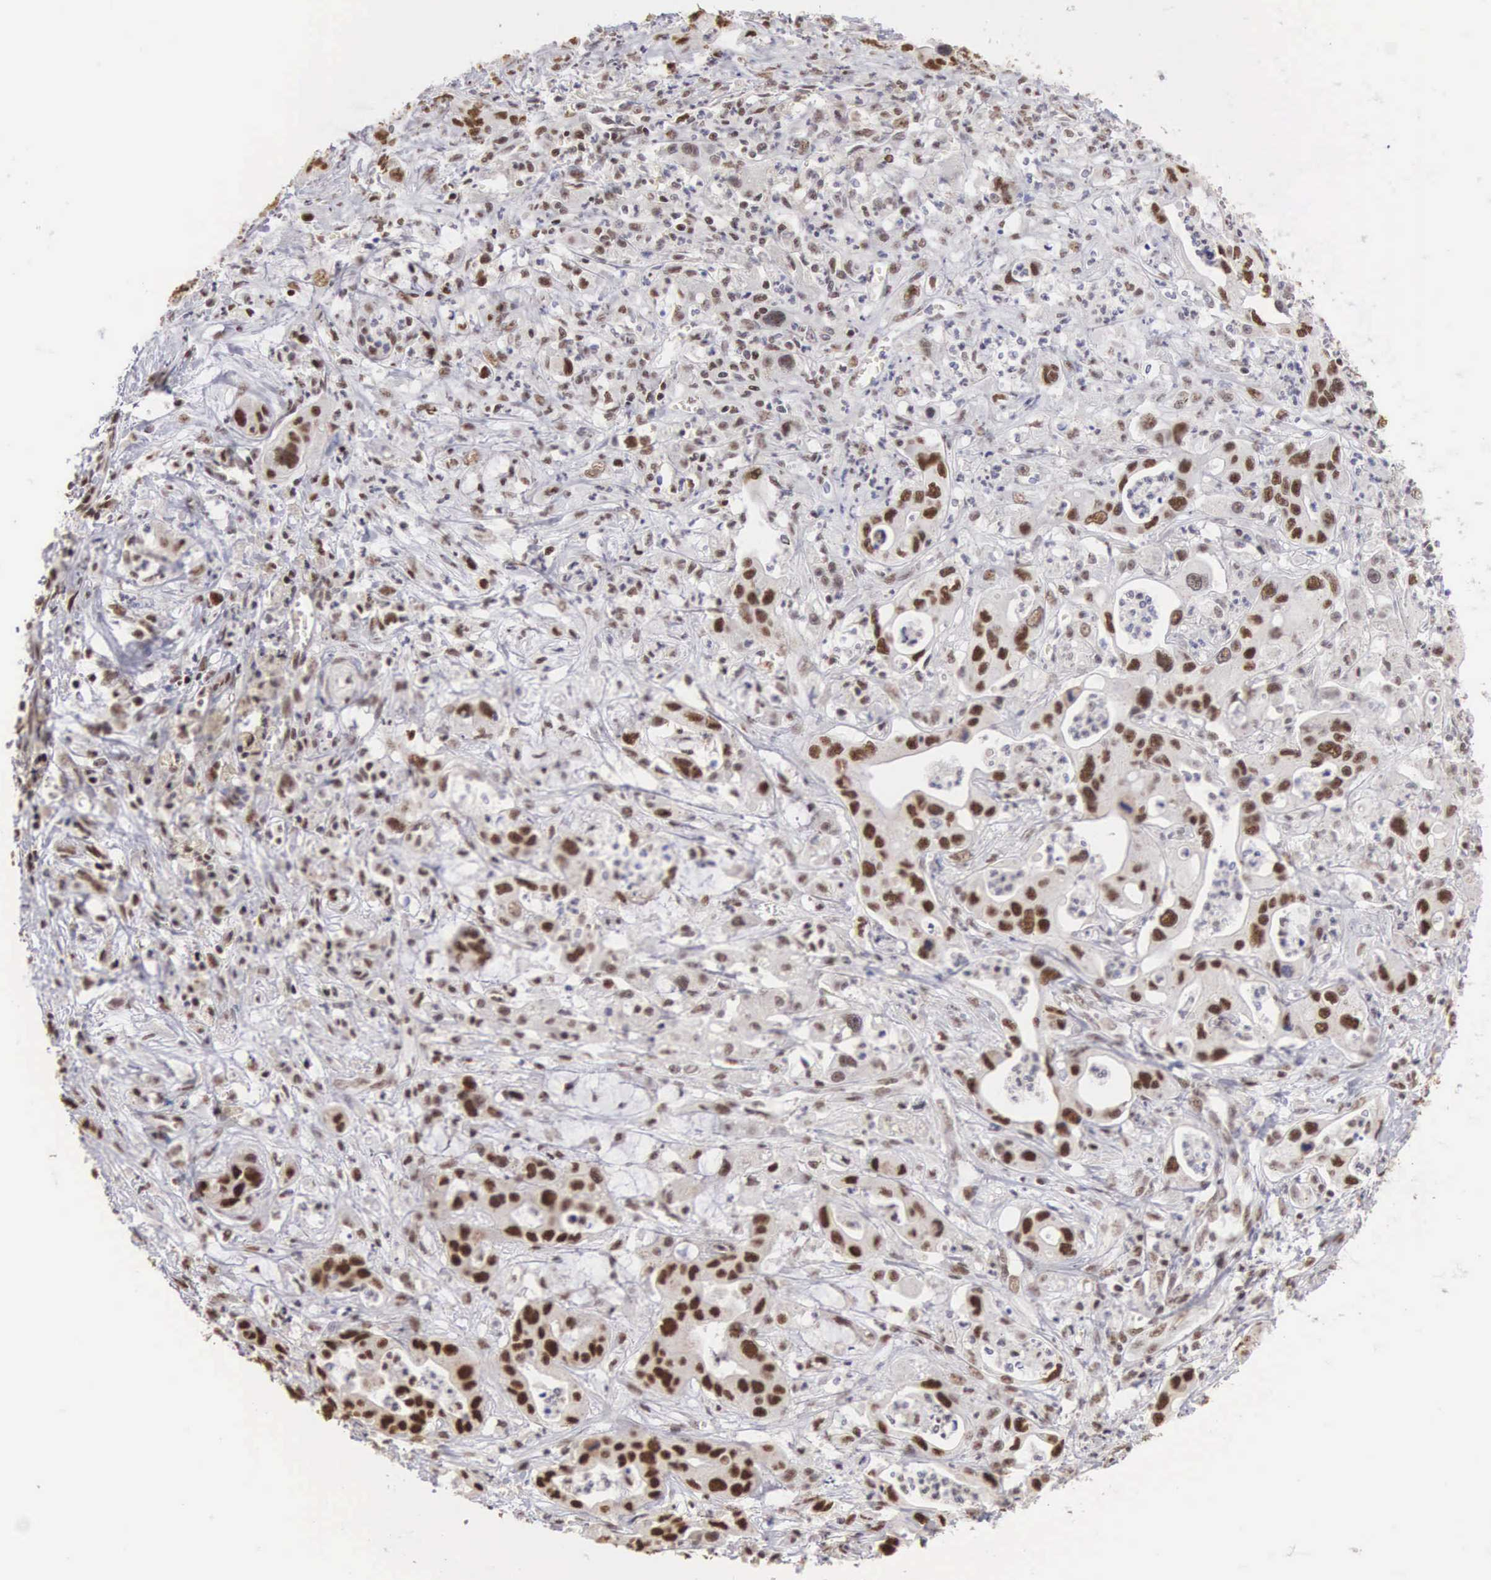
{"staining": {"intensity": "strong", "quantity": ">75%", "location": "nuclear"}, "tissue": "liver cancer", "cell_type": "Tumor cells", "image_type": "cancer", "snomed": [{"axis": "morphology", "description": "Cholangiocarcinoma"}, {"axis": "topography", "description": "Liver"}], "caption": "Cholangiocarcinoma (liver) stained with a protein marker reveals strong staining in tumor cells.", "gene": "HTATSF1", "patient": {"sex": "female", "age": 65}}